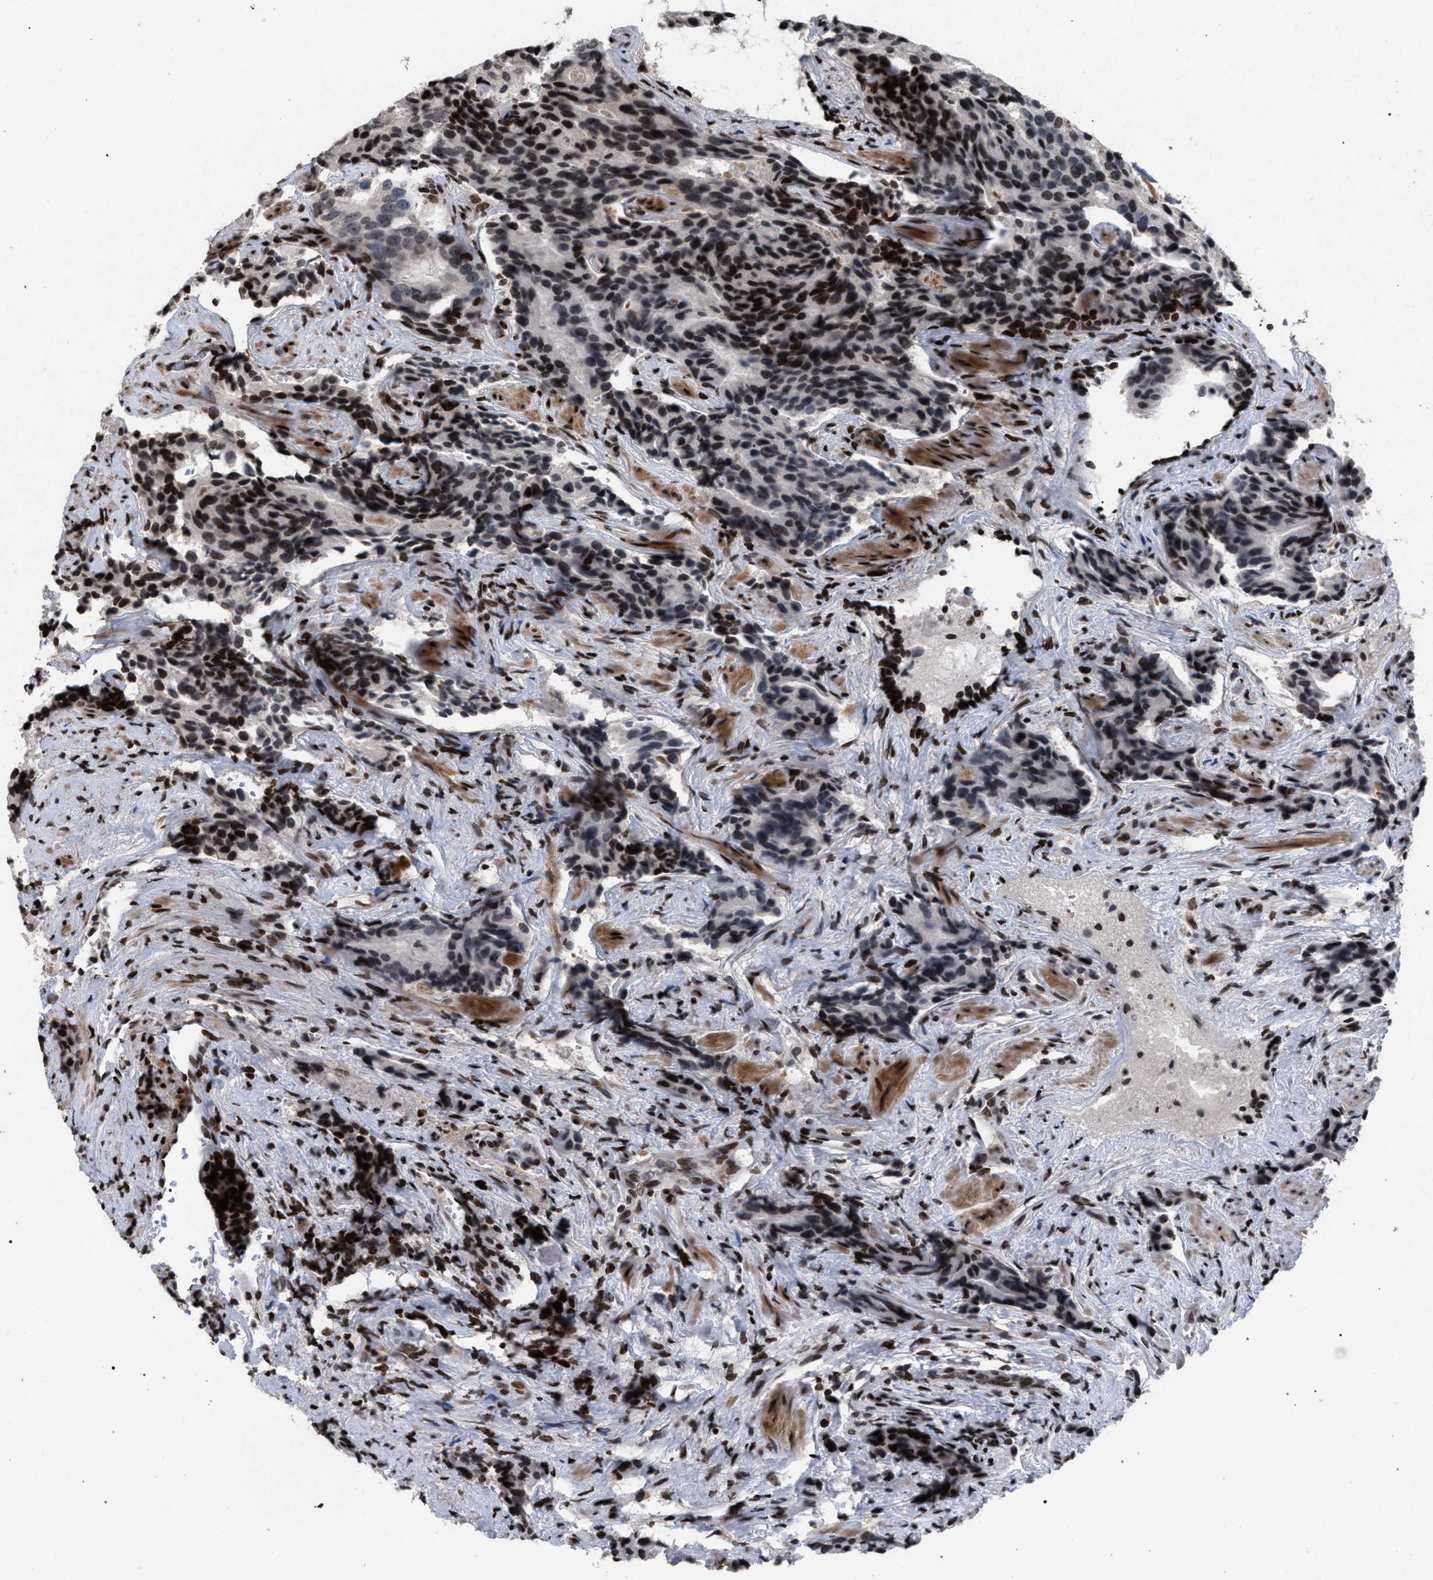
{"staining": {"intensity": "strong", "quantity": "25%-75%", "location": "nuclear"}, "tissue": "prostate cancer", "cell_type": "Tumor cells", "image_type": "cancer", "snomed": [{"axis": "morphology", "description": "Adenocarcinoma, High grade"}, {"axis": "topography", "description": "Prostate"}], "caption": "Protein staining of adenocarcinoma (high-grade) (prostate) tissue exhibits strong nuclear positivity in about 25%-75% of tumor cells. (Brightfield microscopy of DAB IHC at high magnification).", "gene": "FOXD3", "patient": {"sex": "male", "age": 58}}